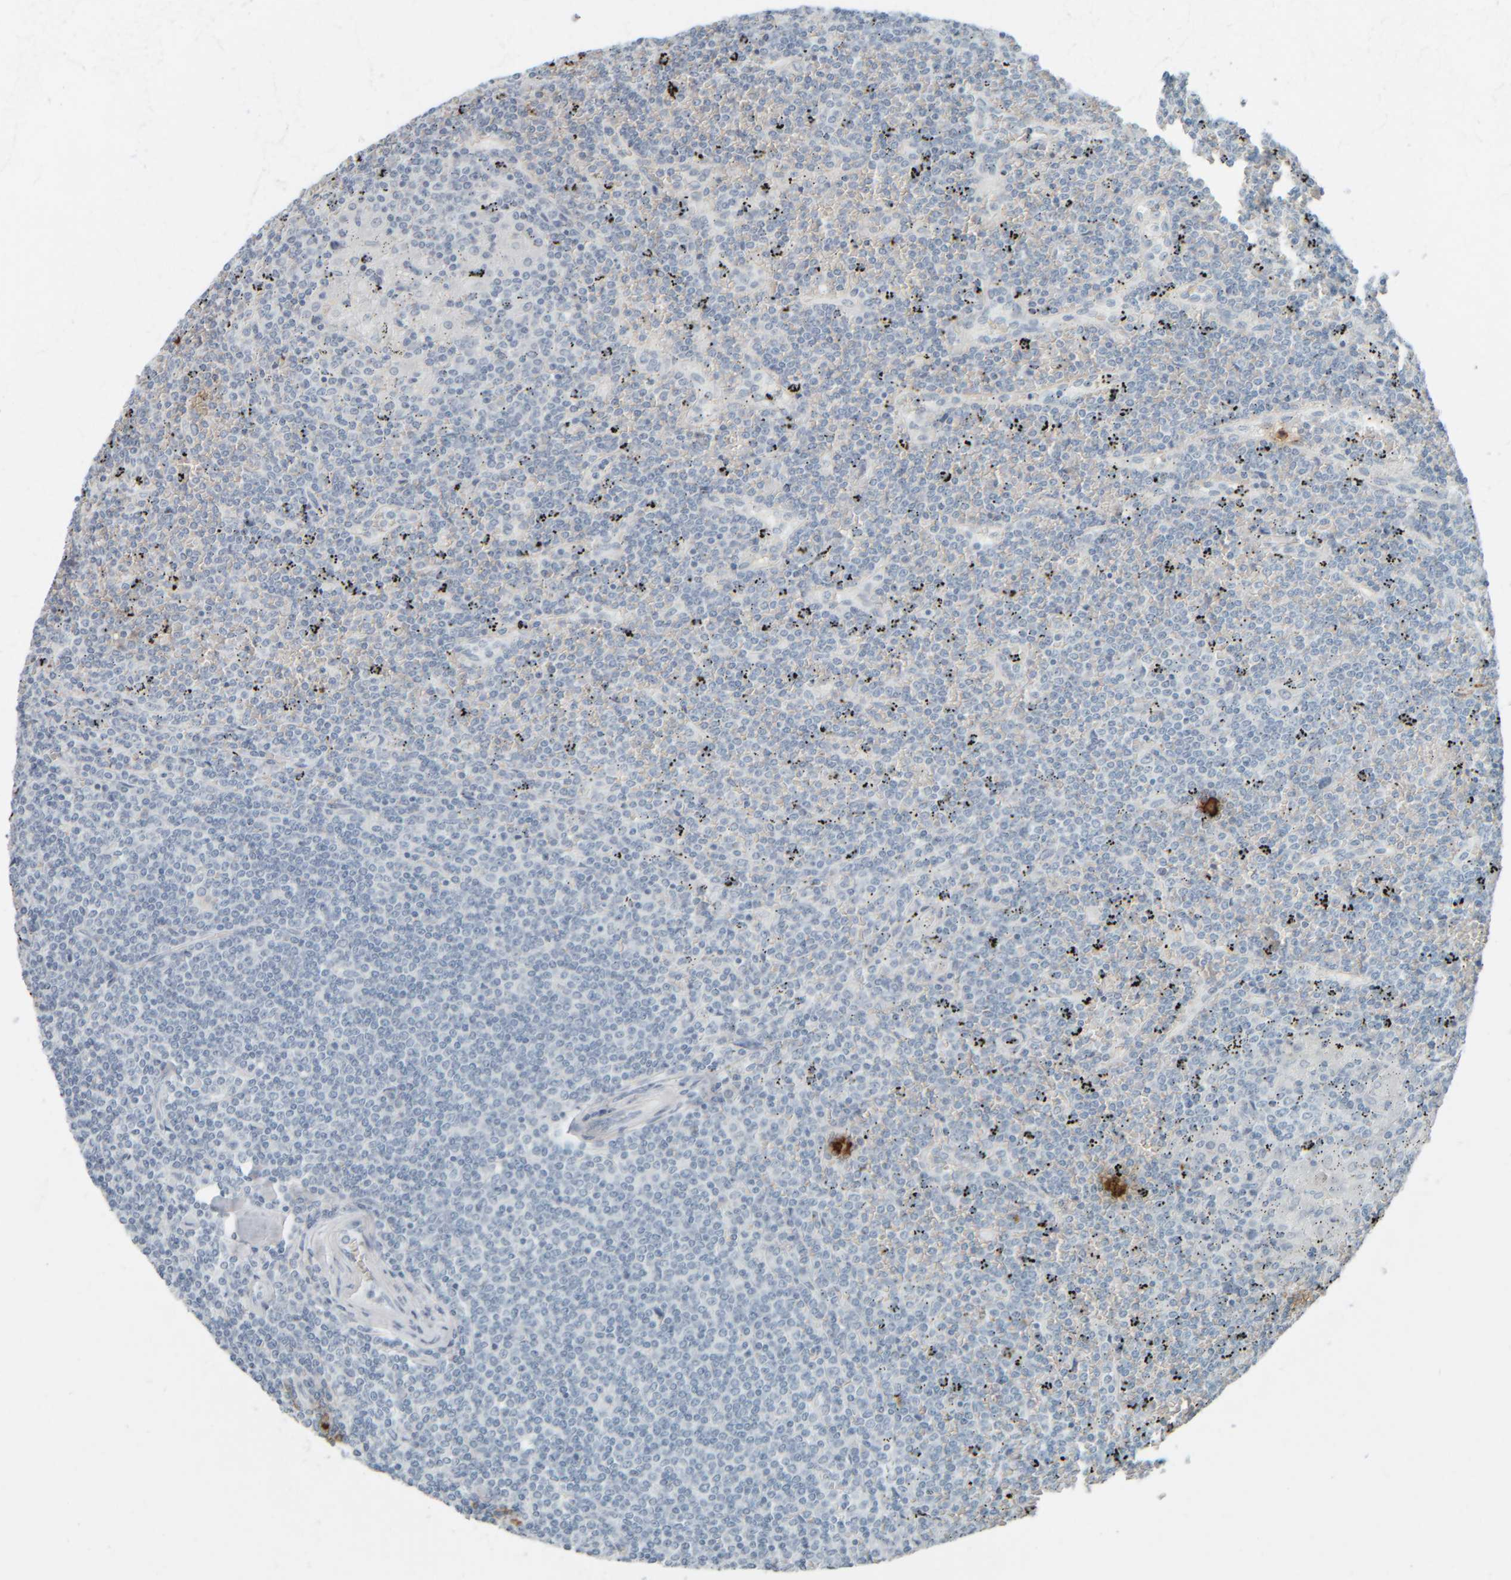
{"staining": {"intensity": "negative", "quantity": "none", "location": "none"}, "tissue": "lymphoma", "cell_type": "Tumor cells", "image_type": "cancer", "snomed": [{"axis": "morphology", "description": "Malignant lymphoma, non-Hodgkin's type, Low grade"}, {"axis": "topography", "description": "Spleen"}], "caption": "There is no significant staining in tumor cells of lymphoma. Nuclei are stained in blue.", "gene": "TPSAB1", "patient": {"sex": "female", "age": 19}}